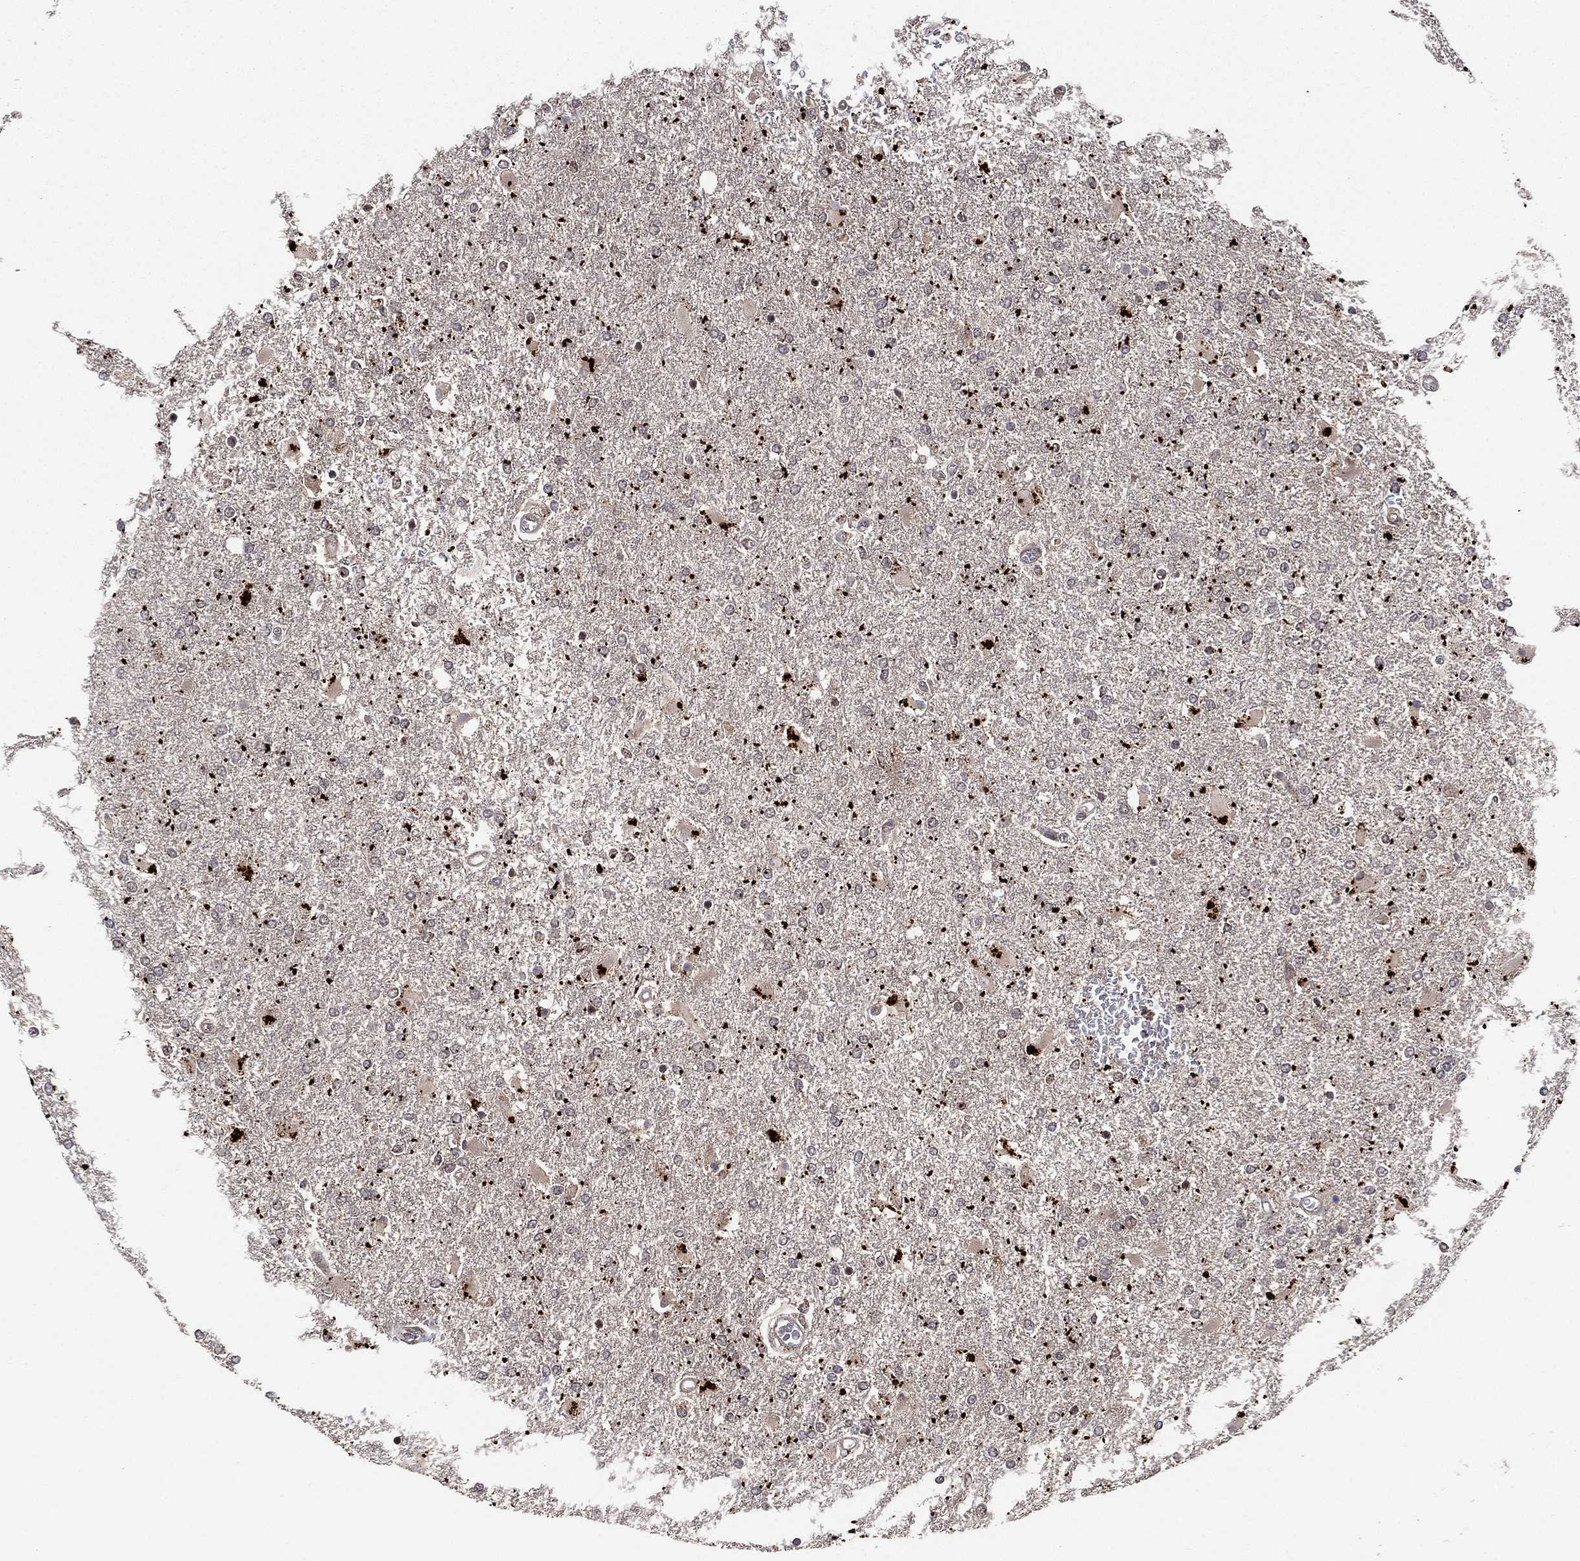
{"staining": {"intensity": "negative", "quantity": "none", "location": "none"}, "tissue": "glioma", "cell_type": "Tumor cells", "image_type": "cancer", "snomed": [{"axis": "morphology", "description": "Glioma, malignant, High grade"}, {"axis": "topography", "description": "Cerebral cortex"}], "caption": "Immunohistochemistry micrograph of neoplastic tissue: glioma stained with DAB shows no significant protein staining in tumor cells.", "gene": "ATG4B", "patient": {"sex": "male", "age": 79}}